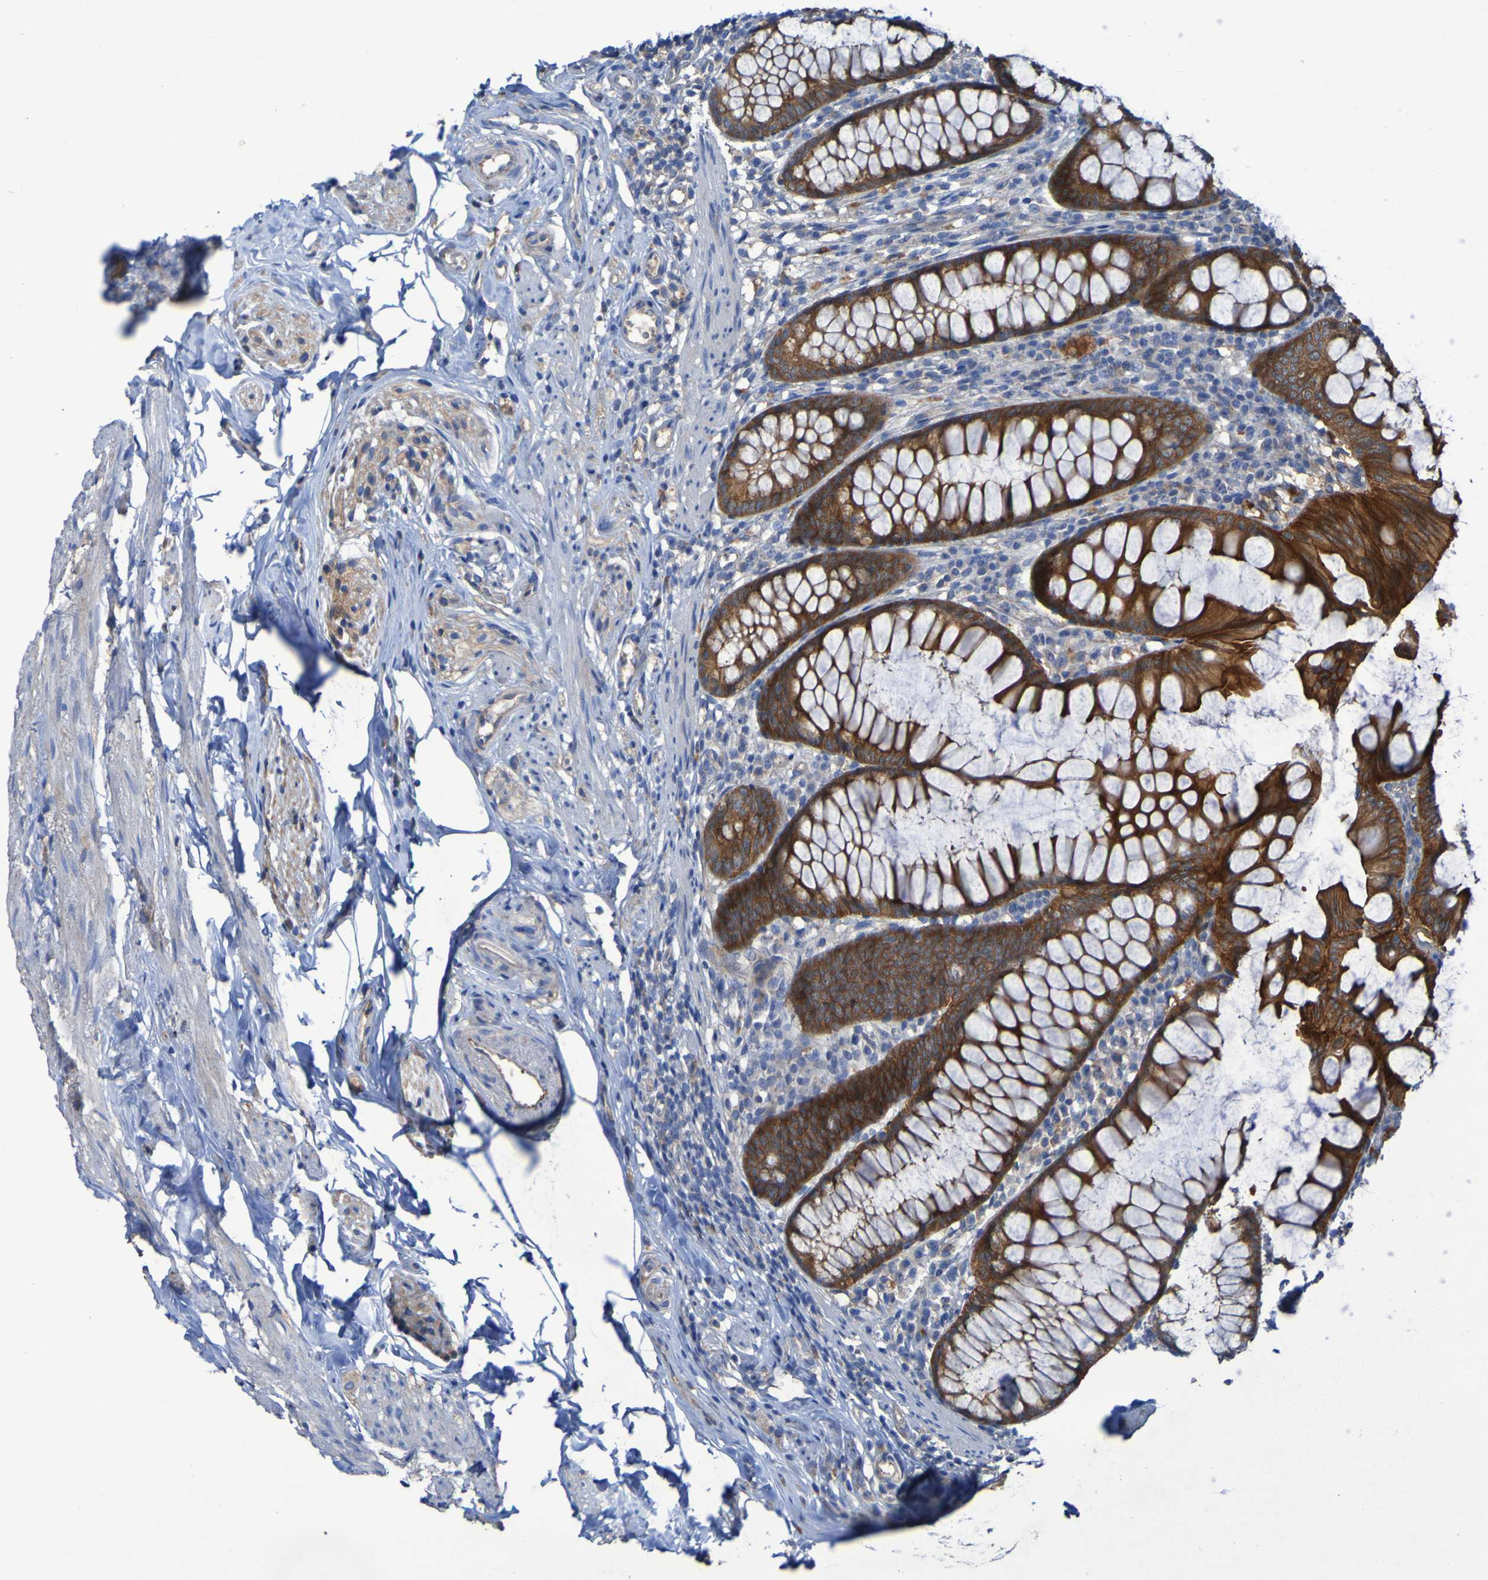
{"staining": {"intensity": "strong", "quantity": ">75%", "location": "cytoplasmic/membranous"}, "tissue": "appendix", "cell_type": "Glandular cells", "image_type": "normal", "snomed": [{"axis": "morphology", "description": "Normal tissue, NOS"}, {"axis": "topography", "description": "Appendix"}], "caption": "The image demonstrates a brown stain indicating the presence of a protein in the cytoplasmic/membranous of glandular cells in appendix.", "gene": "ARHGEF16", "patient": {"sex": "female", "age": 77}}